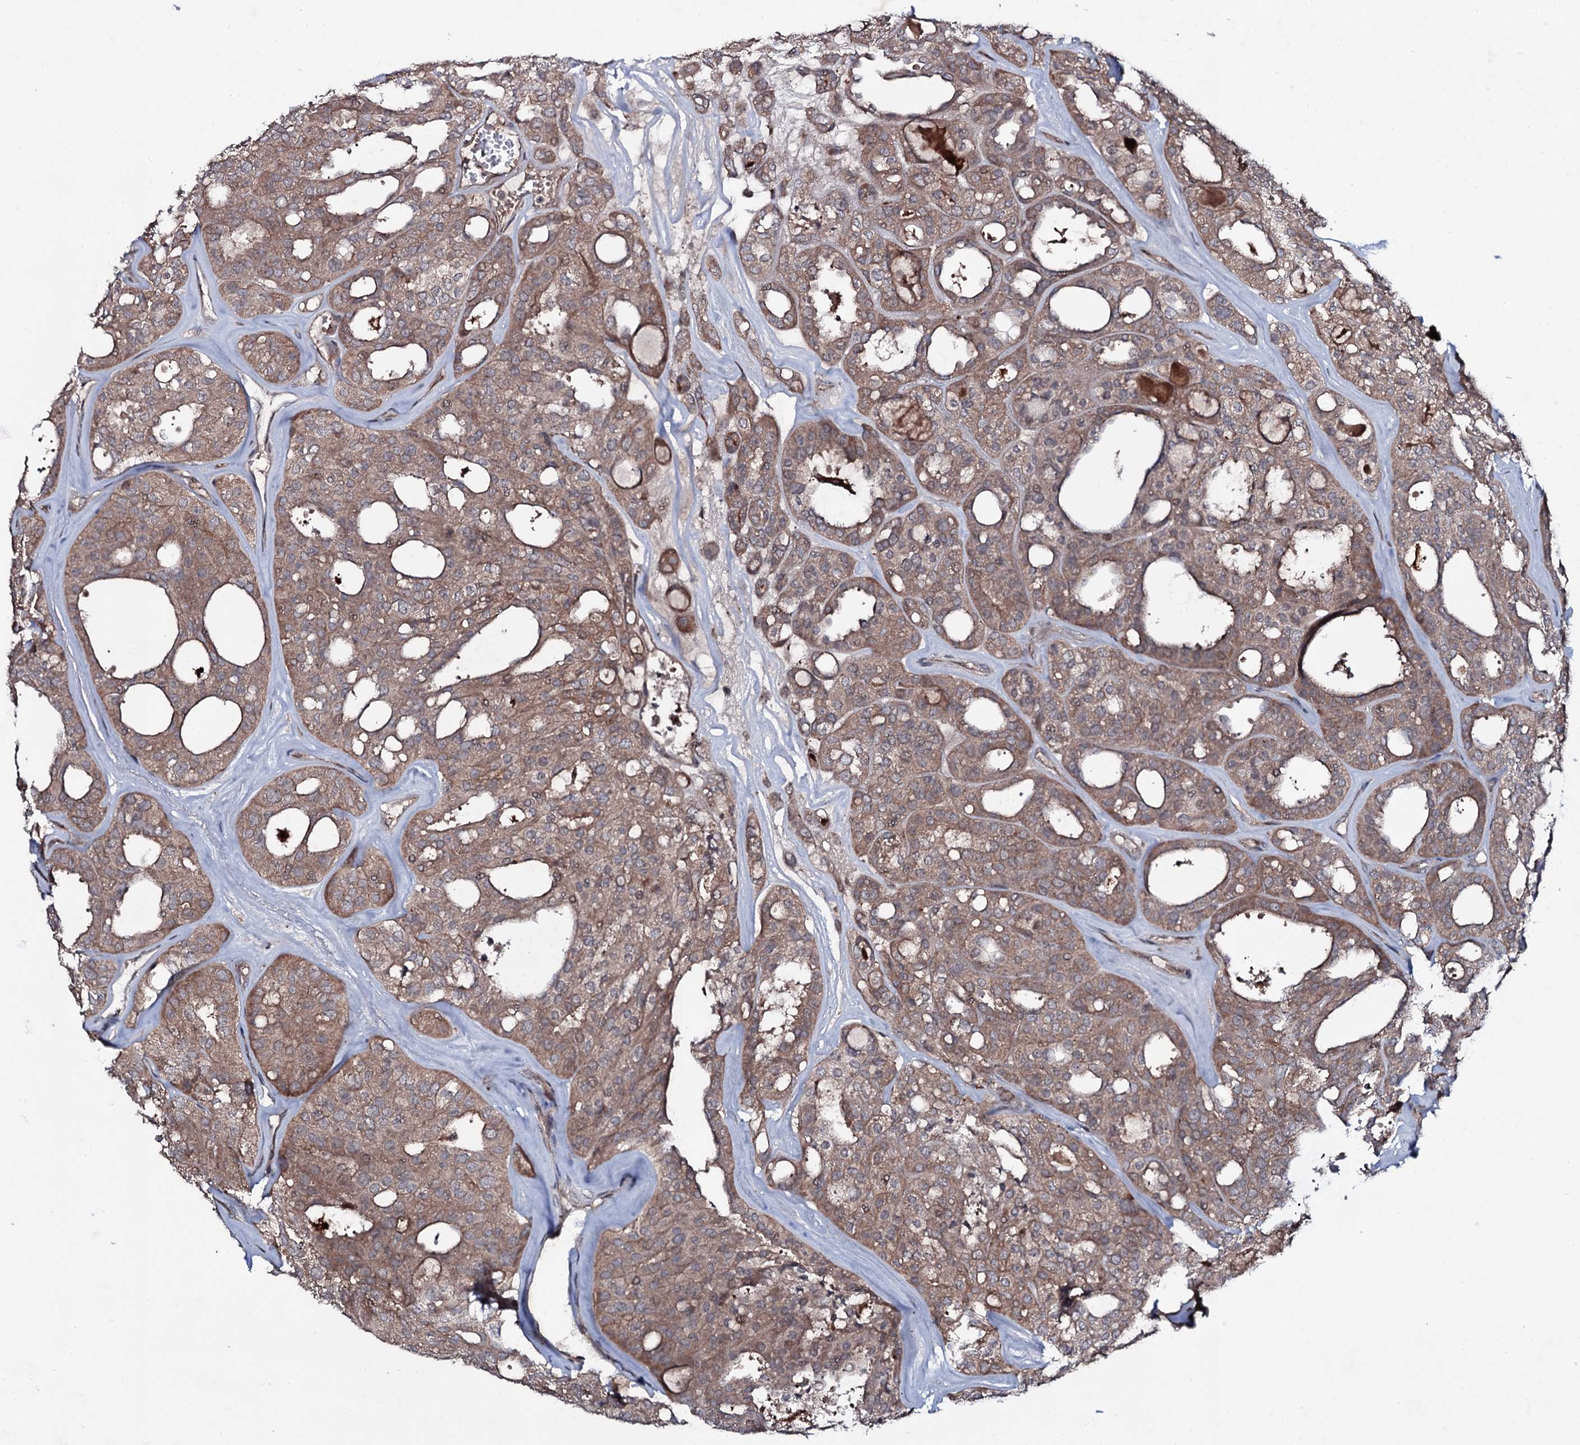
{"staining": {"intensity": "moderate", "quantity": ">75%", "location": "cytoplasmic/membranous"}, "tissue": "thyroid cancer", "cell_type": "Tumor cells", "image_type": "cancer", "snomed": [{"axis": "morphology", "description": "Follicular adenoma carcinoma, NOS"}, {"axis": "topography", "description": "Thyroid gland"}], "caption": "Protein expression analysis of human thyroid cancer (follicular adenoma carcinoma) reveals moderate cytoplasmic/membranous positivity in about >75% of tumor cells.", "gene": "SNAP23", "patient": {"sex": "male", "age": 75}}